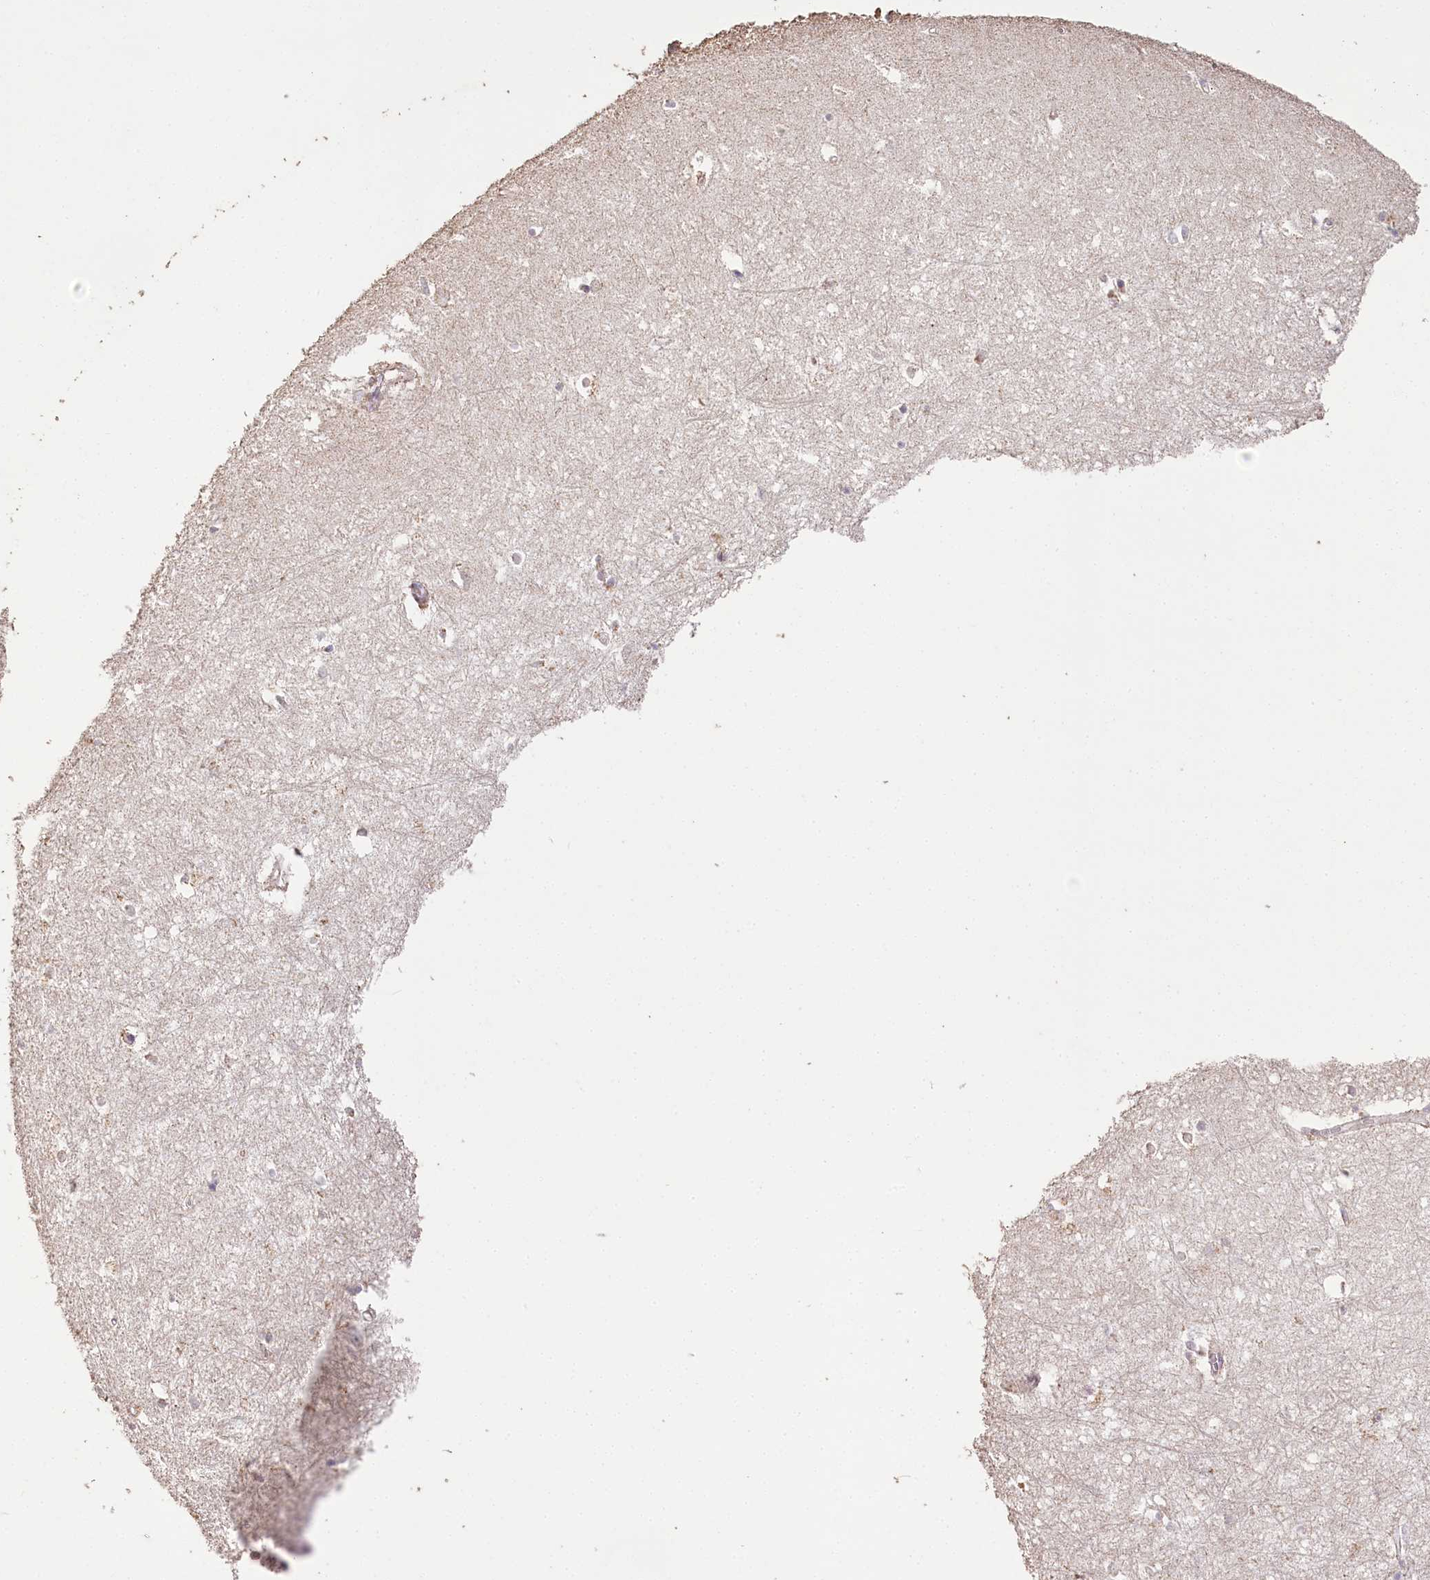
{"staining": {"intensity": "negative", "quantity": "none", "location": "none"}, "tissue": "hippocampus", "cell_type": "Glial cells", "image_type": "normal", "snomed": [{"axis": "morphology", "description": "Normal tissue, NOS"}, {"axis": "topography", "description": "Hippocampus"}], "caption": "Unremarkable hippocampus was stained to show a protein in brown. There is no significant positivity in glial cells. Nuclei are stained in blue.", "gene": "IREB2", "patient": {"sex": "female", "age": 64}}